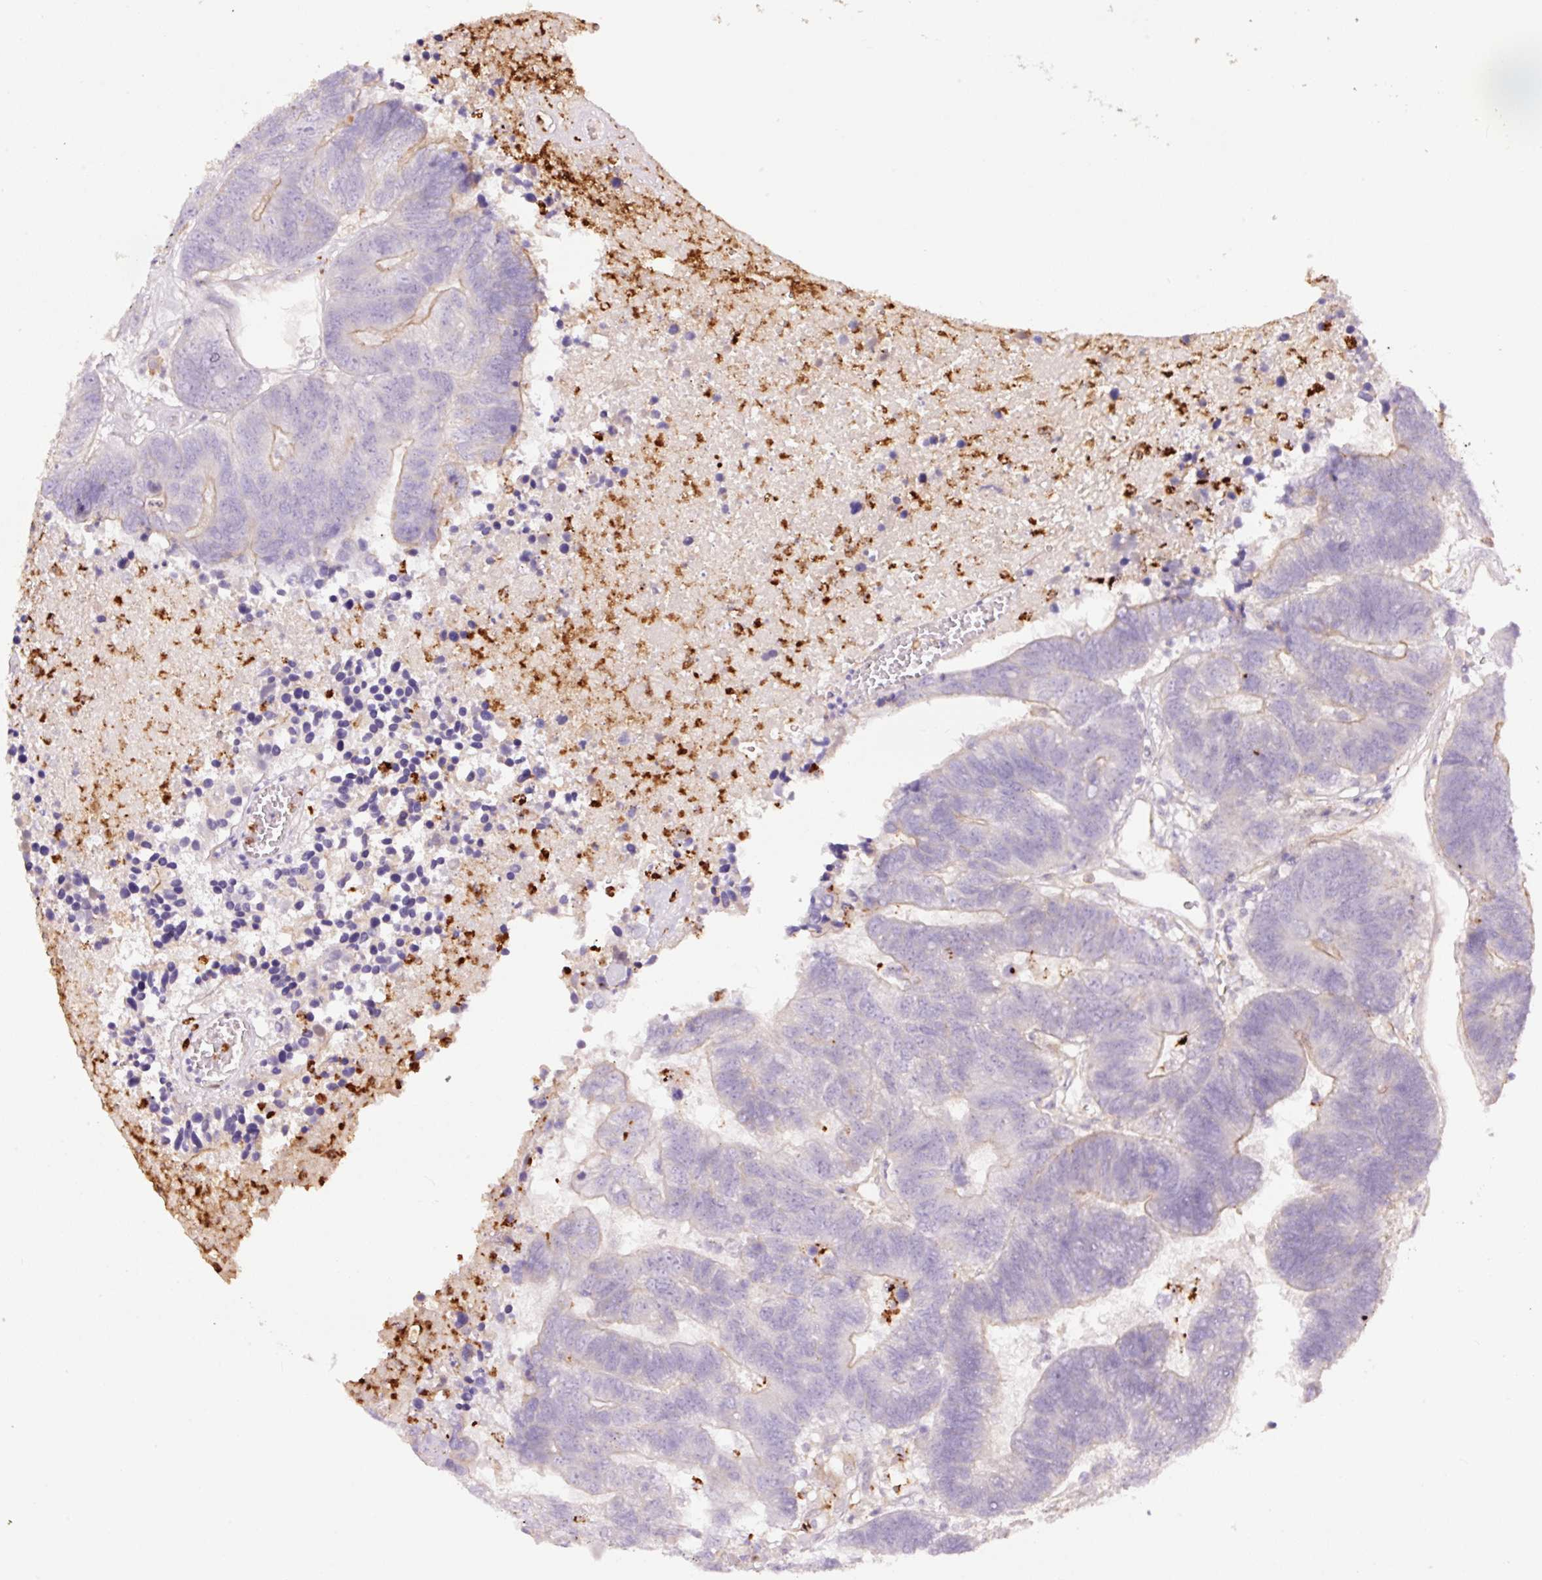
{"staining": {"intensity": "weak", "quantity": "<25%", "location": "cytoplasmic/membranous"}, "tissue": "colorectal cancer", "cell_type": "Tumor cells", "image_type": "cancer", "snomed": [{"axis": "morphology", "description": "Adenocarcinoma, NOS"}, {"axis": "topography", "description": "Colon"}], "caption": "Tumor cells show no significant protein expression in colorectal adenocarcinoma.", "gene": "SH2D6", "patient": {"sex": "female", "age": 48}}